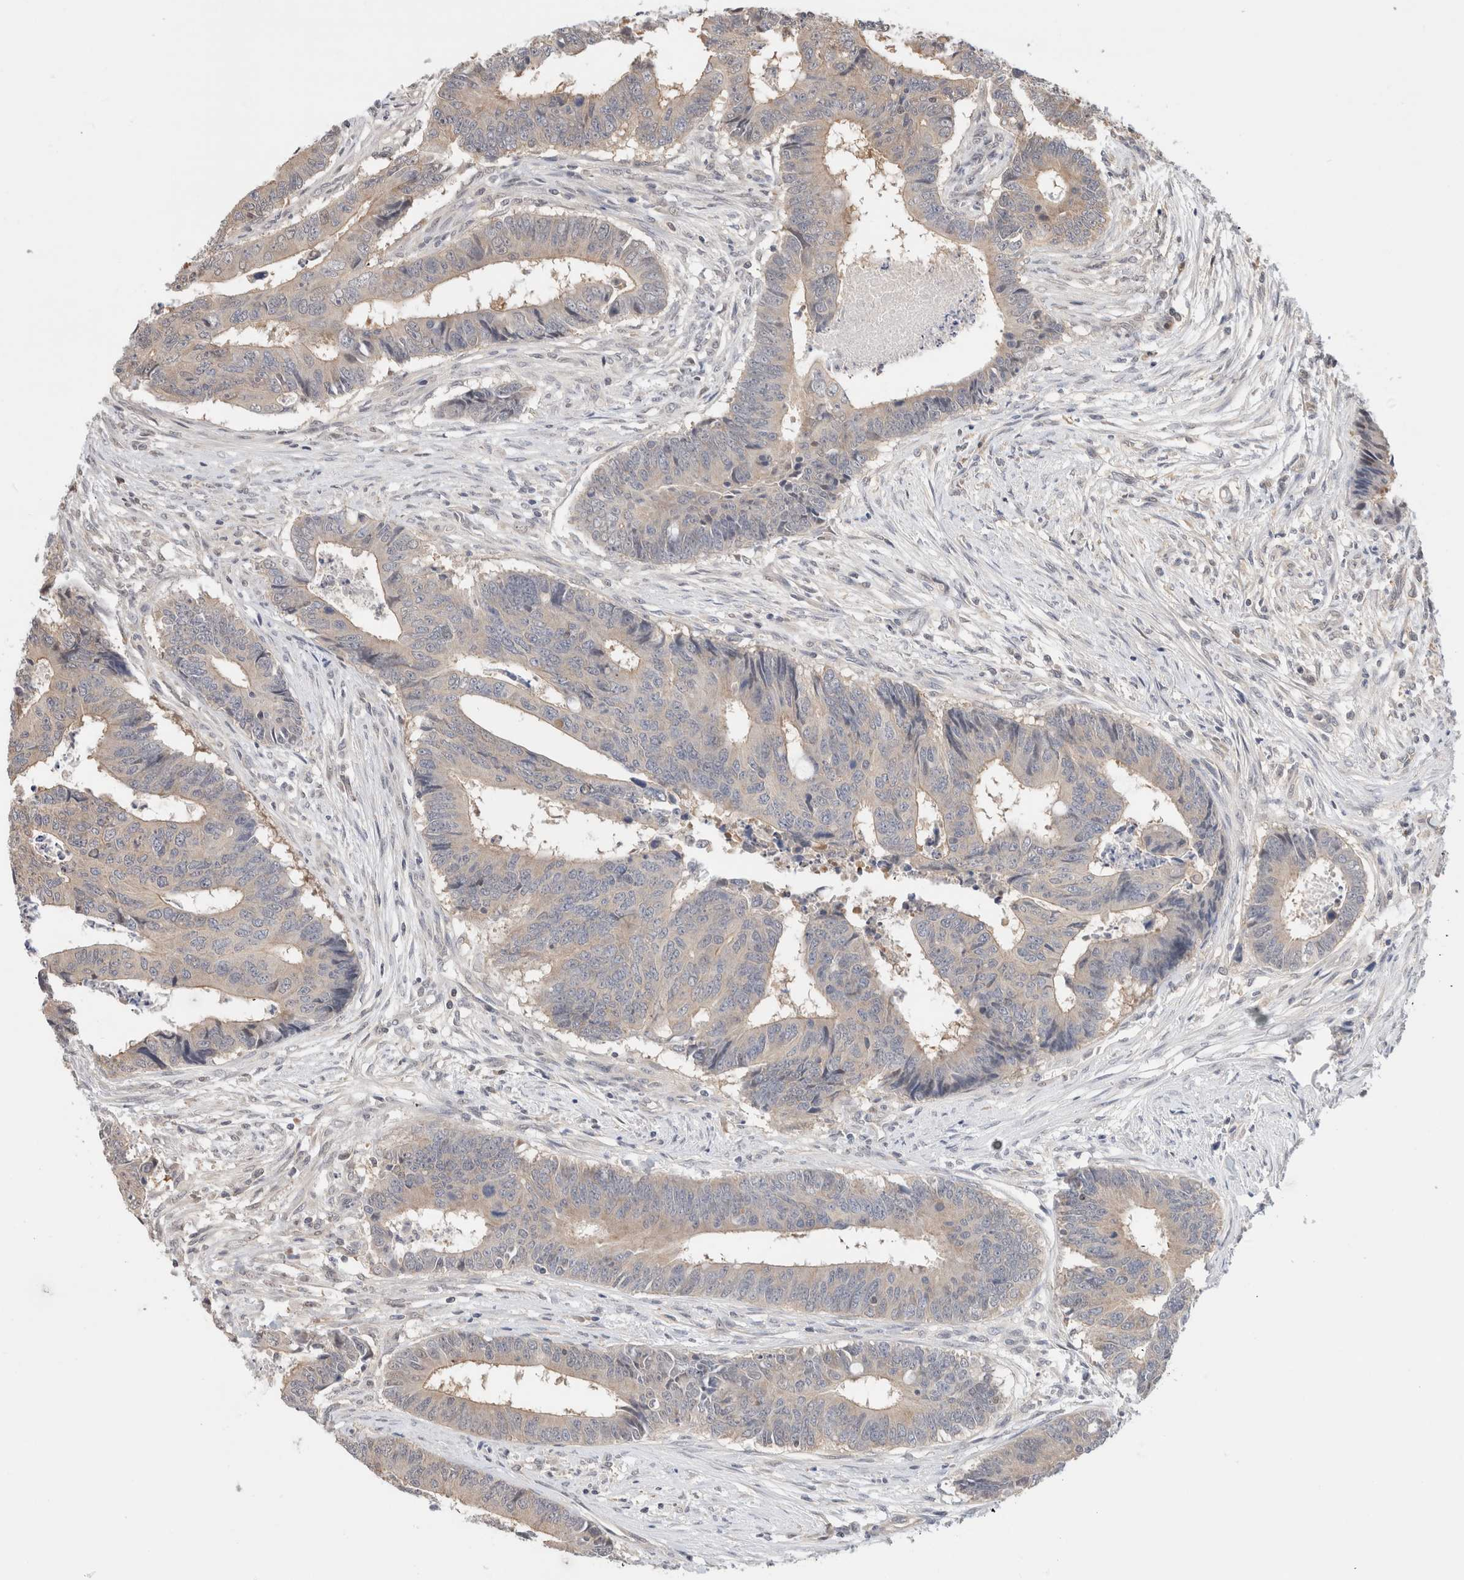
{"staining": {"intensity": "weak", "quantity": "25%-75%", "location": "cytoplasmic/membranous"}, "tissue": "colorectal cancer", "cell_type": "Tumor cells", "image_type": "cancer", "snomed": [{"axis": "morphology", "description": "Adenocarcinoma, NOS"}, {"axis": "topography", "description": "Rectum"}], "caption": "About 25%-75% of tumor cells in human colorectal cancer display weak cytoplasmic/membranous protein staining as visualized by brown immunohistochemical staining.", "gene": "C17orf97", "patient": {"sex": "male", "age": 84}}